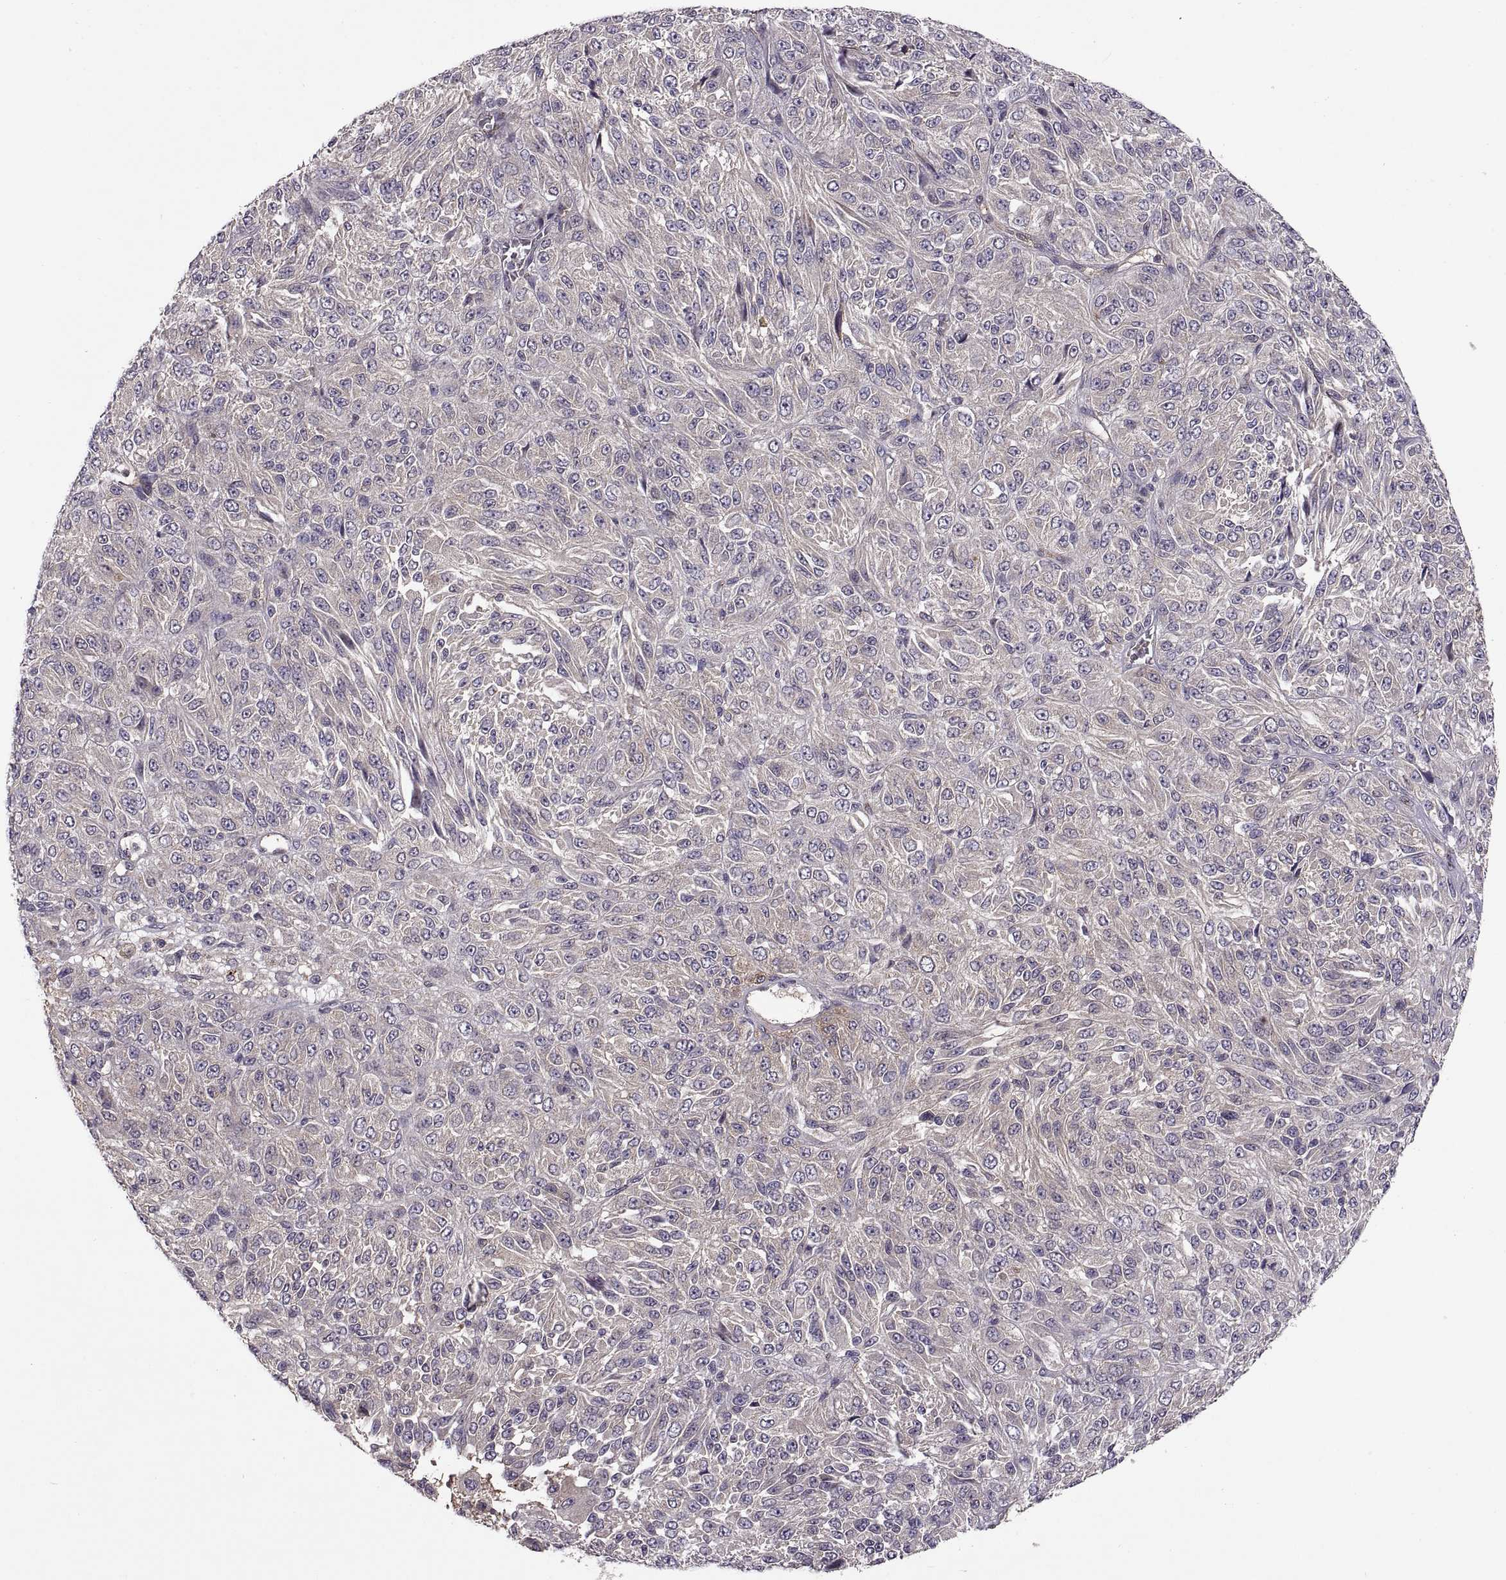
{"staining": {"intensity": "negative", "quantity": "none", "location": "none"}, "tissue": "melanoma", "cell_type": "Tumor cells", "image_type": "cancer", "snomed": [{"axis": "morphology", "description": "Malignant melanoma, Metastatic site"}, {"axis": "topography", "description": "Brain"}], "caption": "Melanoma stained for a protein using immunohistochemistry (IHC) reveals no positivity tumor cells.", "gene": "NMNAT2", "patient": {"sex": "female", "age": 56}}